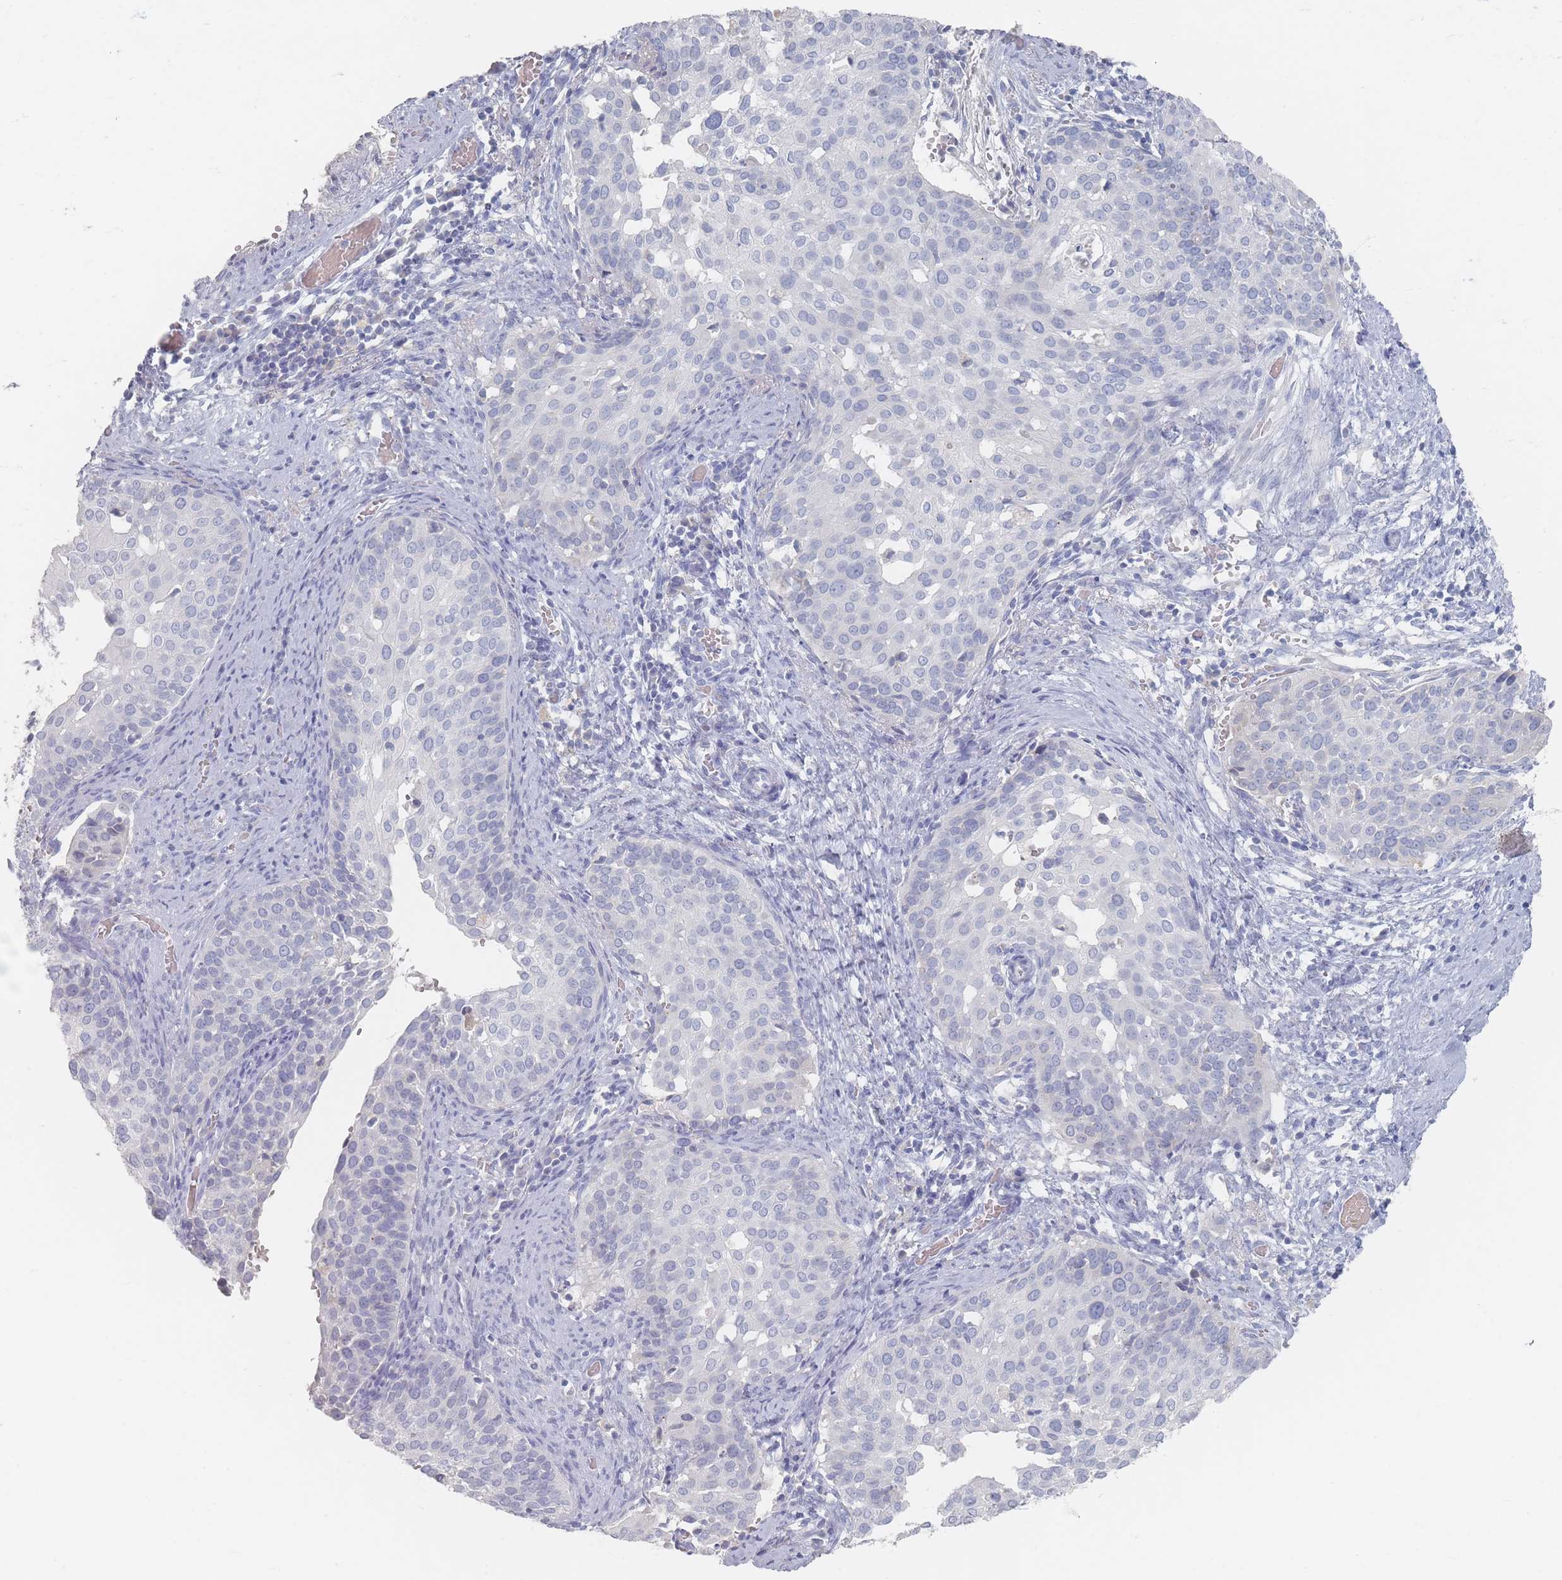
{"staining": {"intensity": "negative", "quantity": "none", "location": "none"}, "tissue": "cervical cancer", "cell_type": "Tumor cells", "image_type": "cancer", "snomed": [{"axis": "morphology", "description": "Squamous cell carcinoma, NOS"}, {"axis": "topography", "description": "Cervix"}], "caption": "Squamous cell carcinoma (cervical) stained for a protein using IHC displays no expression tumor cells.", "gene": "HELZ2", "patient": {"sex": "female", "age": 44}}